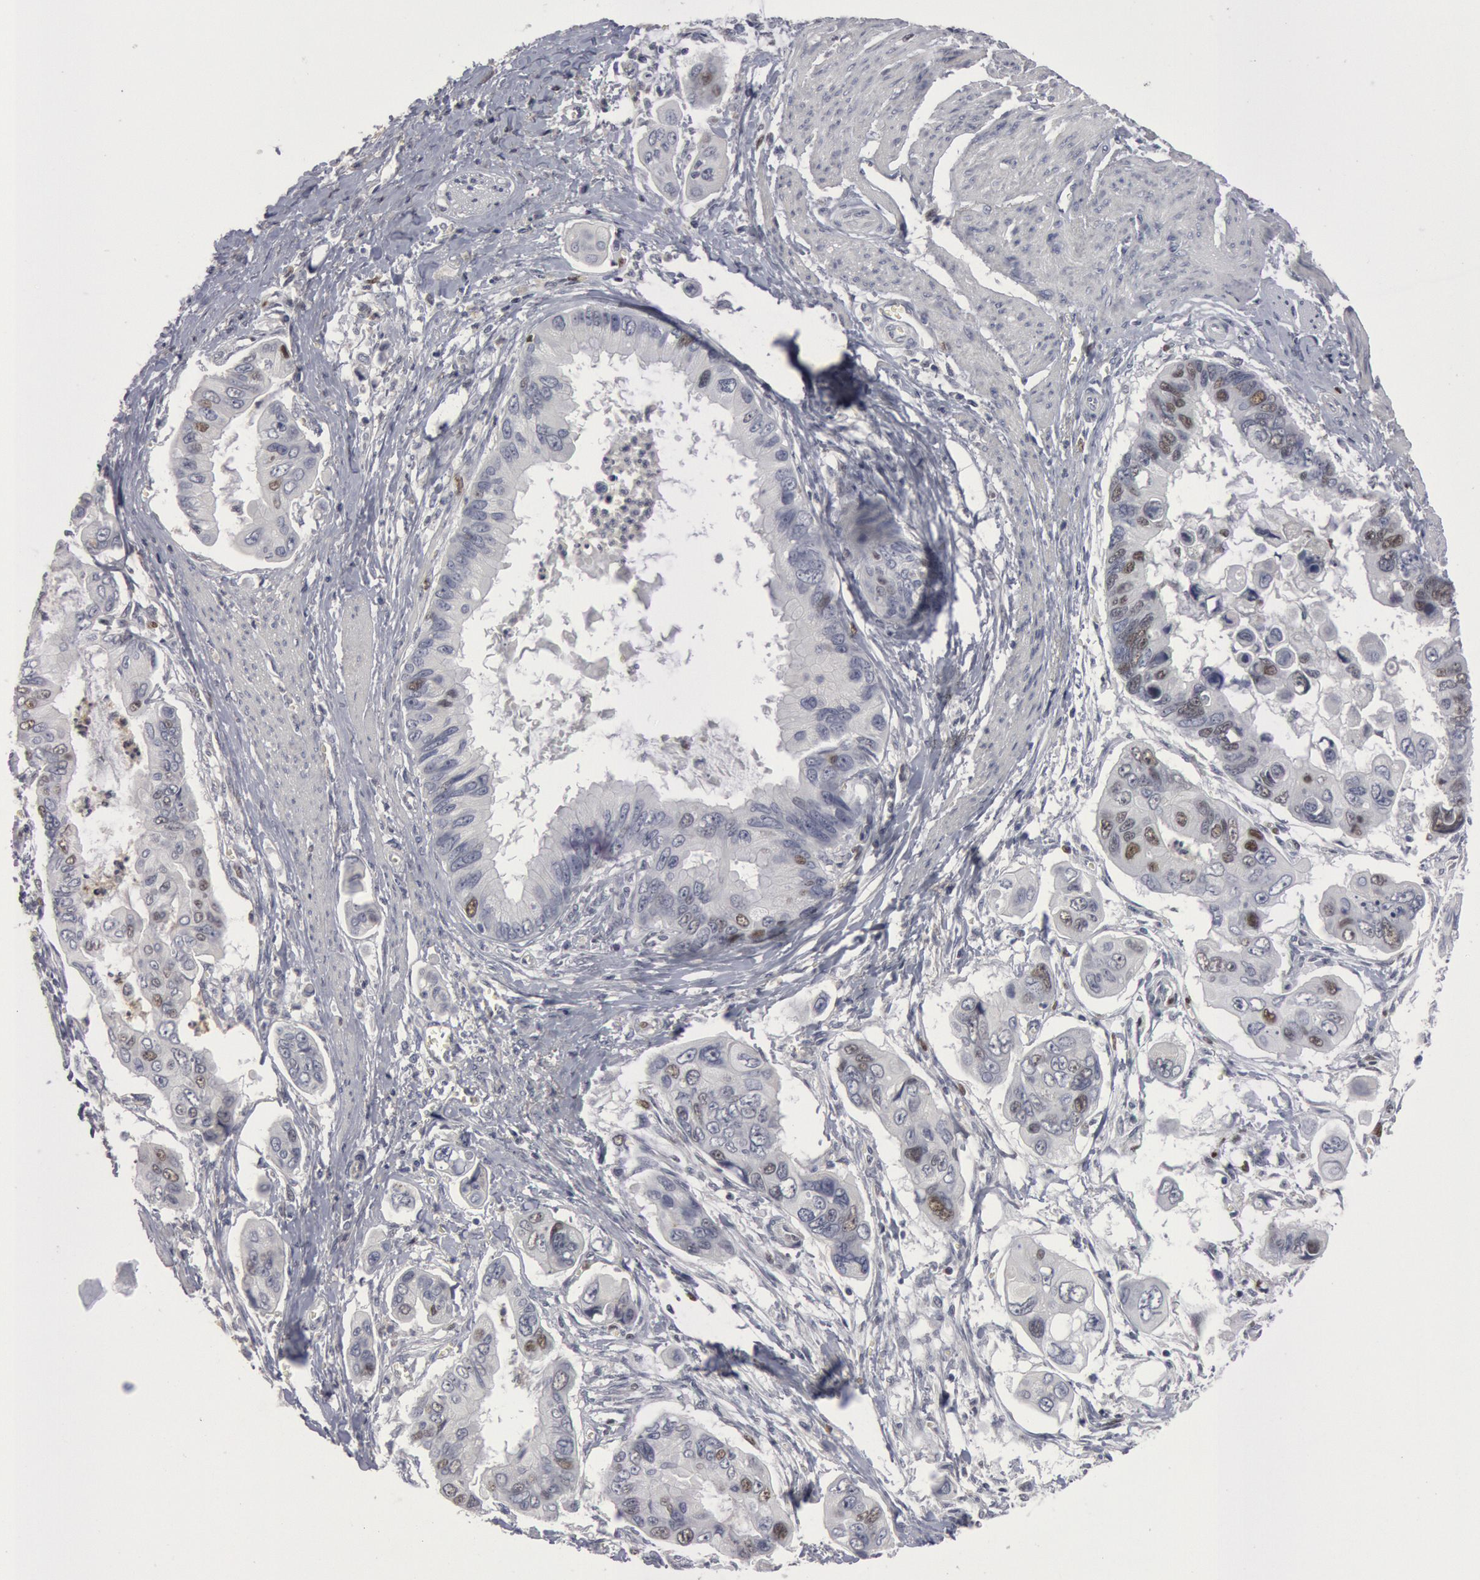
{"staining": {"intensity": "weak", "quantity": "<25%", "location": "nuclear"}, "tissue": "stomach cancer", "cell_type": "Tumor cells", "image_type": "cancer", "snomed": [{"axis": "morphology", "description": "Adenocarcinoma, NOS"}, {"axis": "topography", "description": "Stomach, upper"}], "caption": "Tumor cells show no significant positivity in stomach cancer.", "gene": "WDHD1", "patient": {"sex": "male", "age": 80}}